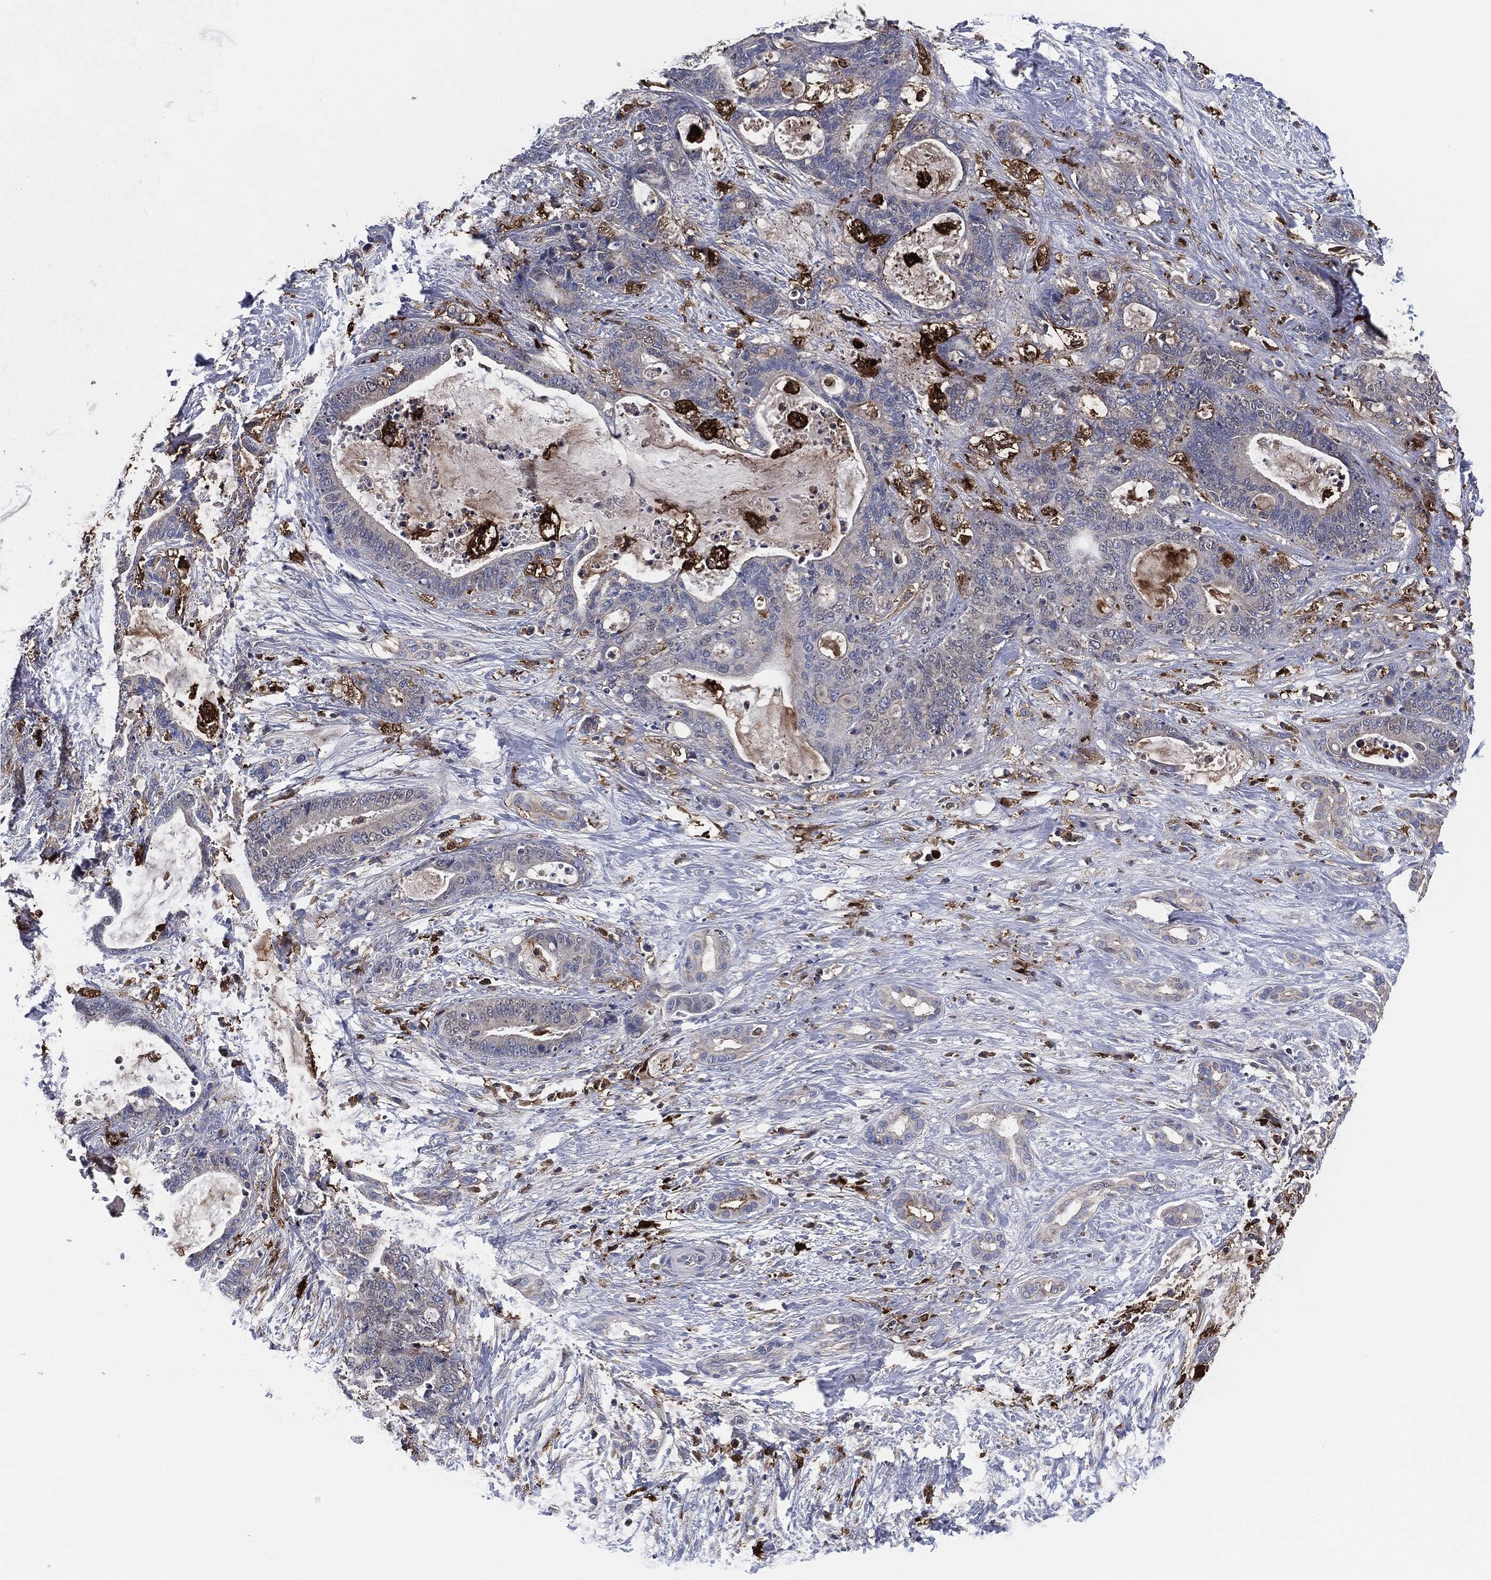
{"staining": {"intensity": "weak", "quantity": "<25%", "location": "cytoplasmic/membranous"}, "tissue": "liver cancer", "cell_type": "Tumor cells", "image_type": "cancer", "snomed": [{"axis": "morphology", "description": "Cholangiocarcinoma"}, {"axis": "topography", "description": "Liver"}], "caption": "Immunohistochemistry (IHC) of liver cholangiocarcinoma shows no positivity in tumor cells.", "gene": "TMEM11", "patient": {"sex": "female", "age": 73}}